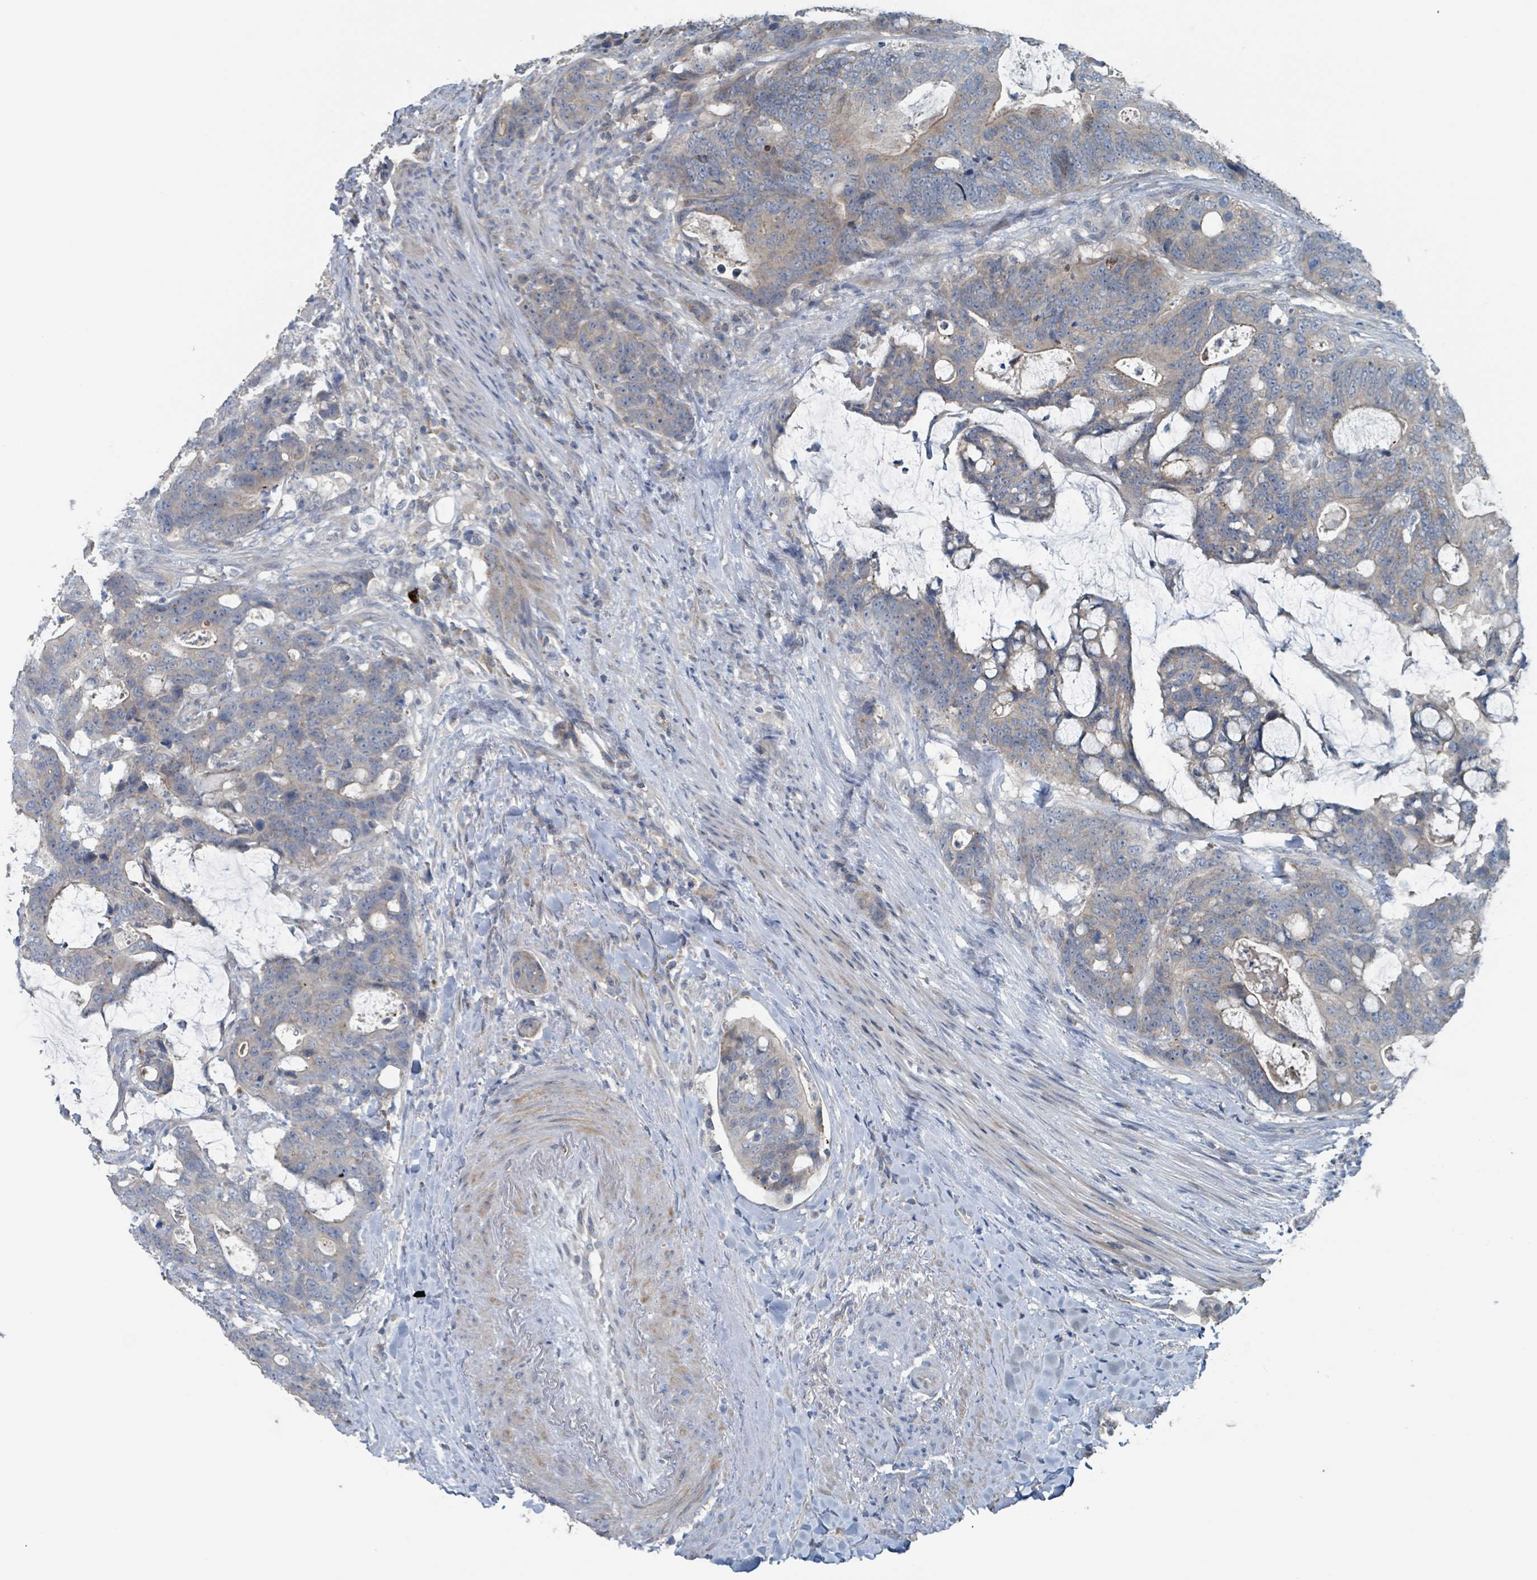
{"staining": {"intensity": "negative", "quantity": "none", "location": "none"}, "tissue": "colorectal cancer", "cell_type": "Tumor cells", "image_type": "cancer", "snomed": [{"axis": "morphology", "description": "Adenocarcinoma, NOS"}, {"axis": "topography", "description": "Colon"}], "caption": "DAB (3,3'-diaminobenzidine) immunohistochemical staining of adenocarcinoma (colorectal) reveals no significant expression in tumor cells.", "gene": "ACBD4", "patient": {"sex": "female", "age": 82}}